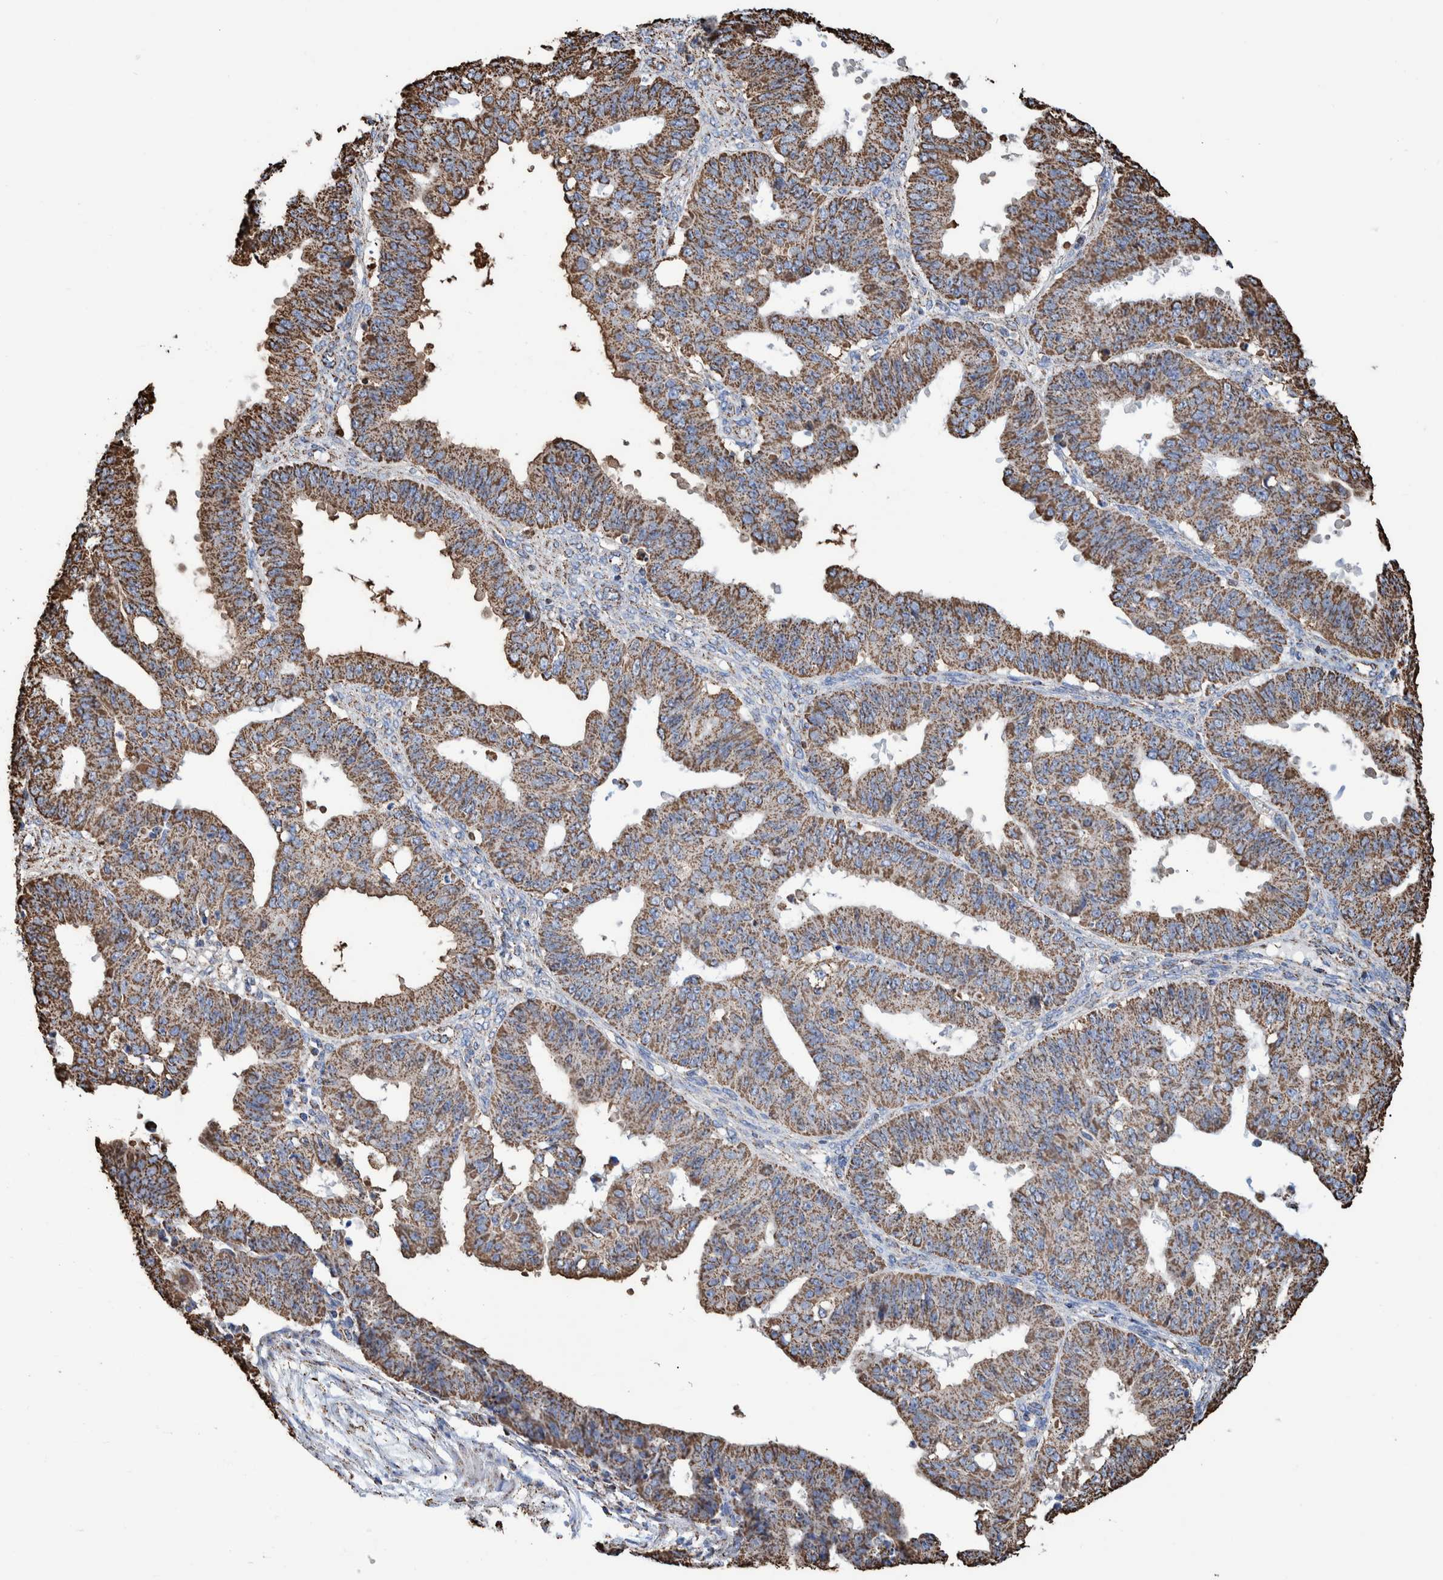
{"staining": {"intensity": "strong", "quantity": ">75%", "location": "cytoplasmic/membranous"}, "tissue": "ovarian cancer", "cell_type": "Tumor cells", "image_type": "cancer", "snomed": [{"axis": "morphology", "description": "Carcinoma, endometroid"}, {"axis": "topography", "description": "Ovary"}], "caption": "Immunohistochemistry image of human ovarian endometroid carcinoma stained for a protein (brown), which demonstrates high levels of strong cytoplasmic/membranous expression in approximately >75% of tumor cells.", "gene": "VPS26C", "patient": {"sex": "female", "age": 42}}